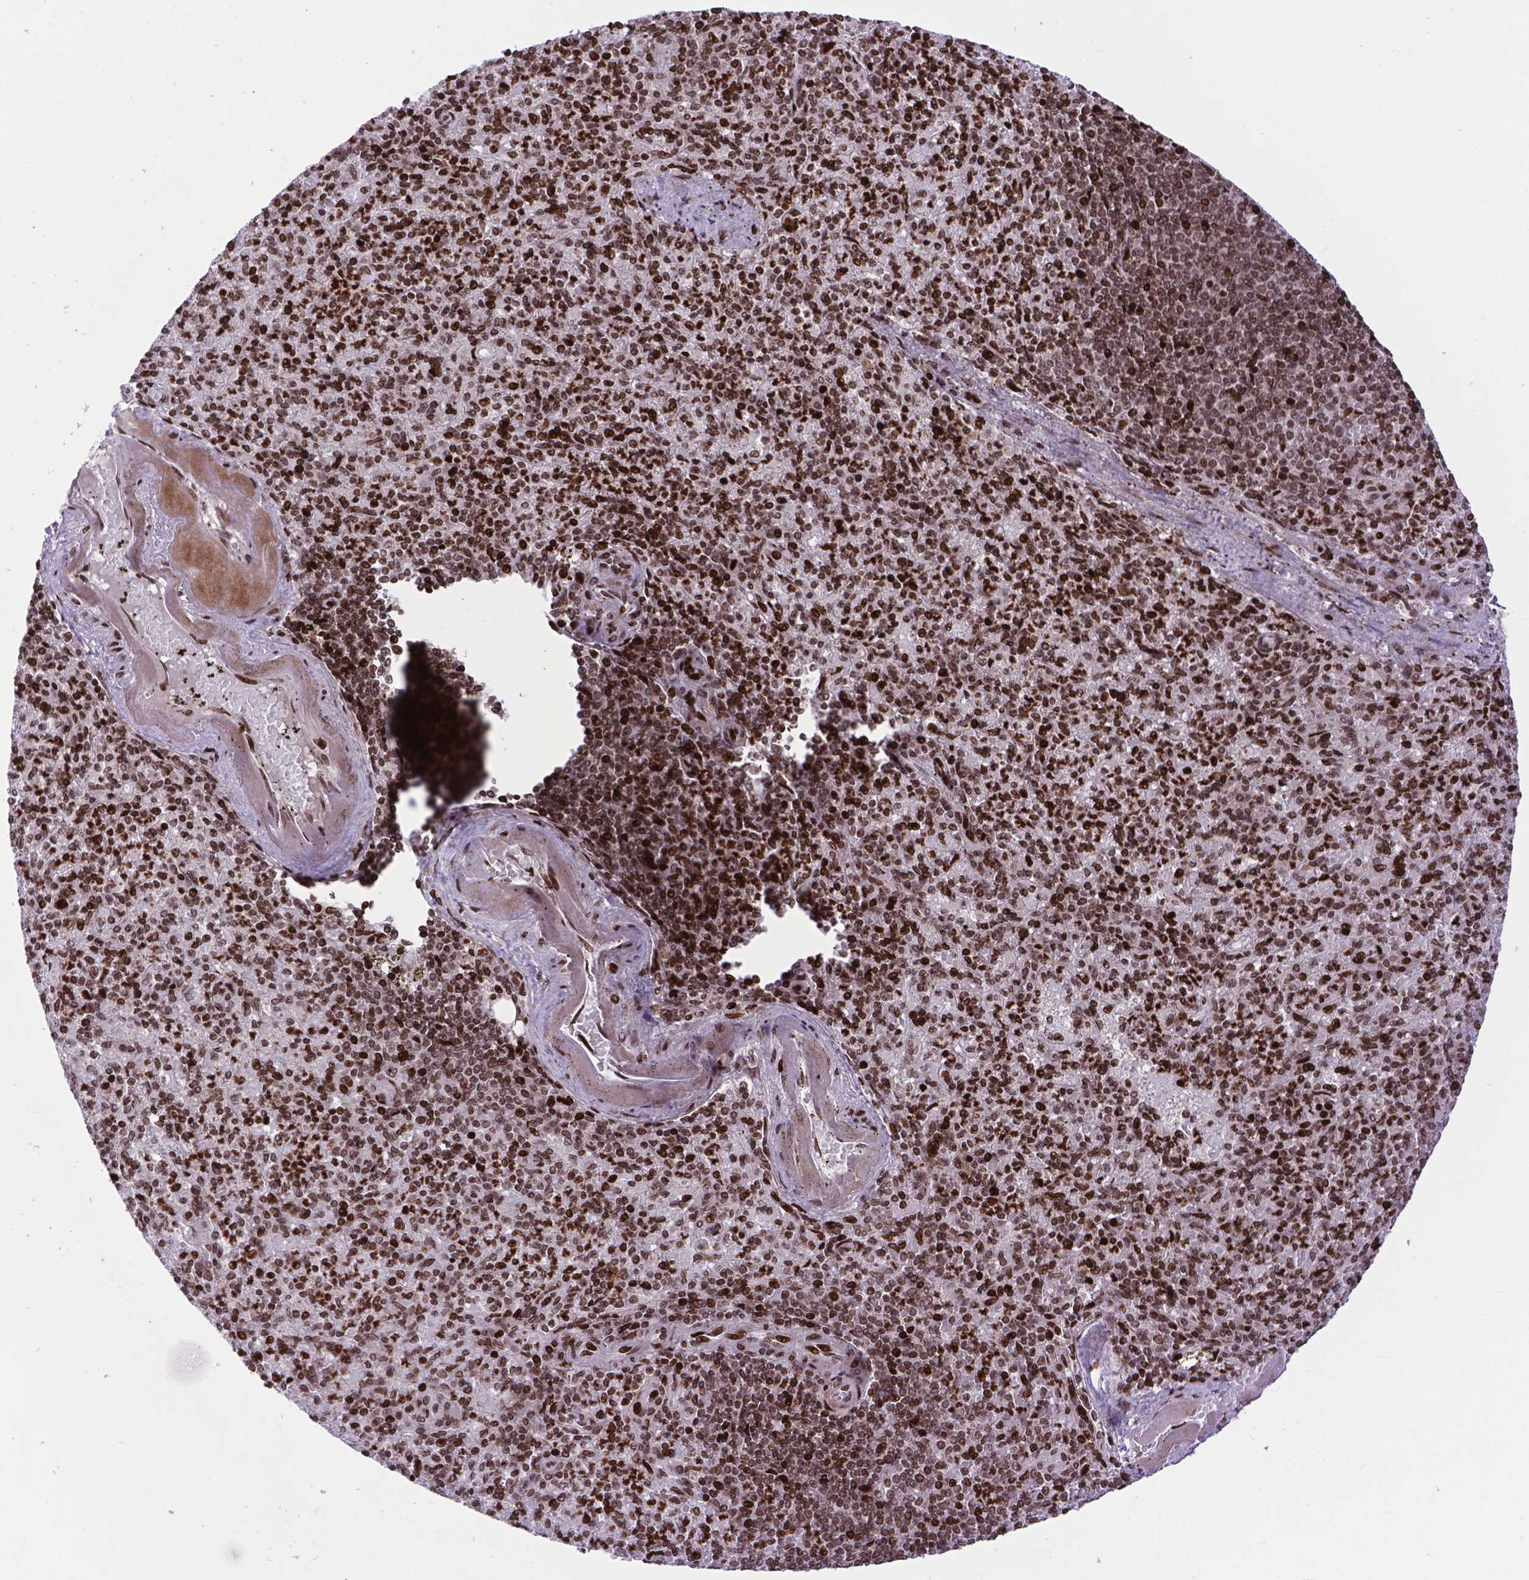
{"staining": {"intensity": "strong", "quantity": ">75%", "location": "nuclear"}, "tissue": "spleen", "cell_type": "Cells in red pulp", "image_type": "normal", "snomed": [{"axis": "morphology", "description": "Normal tissue, NOS"}, {"axis": "topography", "description": "Spleen"}], "caption": "Protein expression by immunohistochemistry (IHC) exhibits strong nuclear staining in approximately >75% of cells in red pulp in unremarkable spleen. (DAB = brown stain, brightfield microscopy at high magnification).", "gene": "AMER1", "patient": {"sex": "female", "age": 74}}